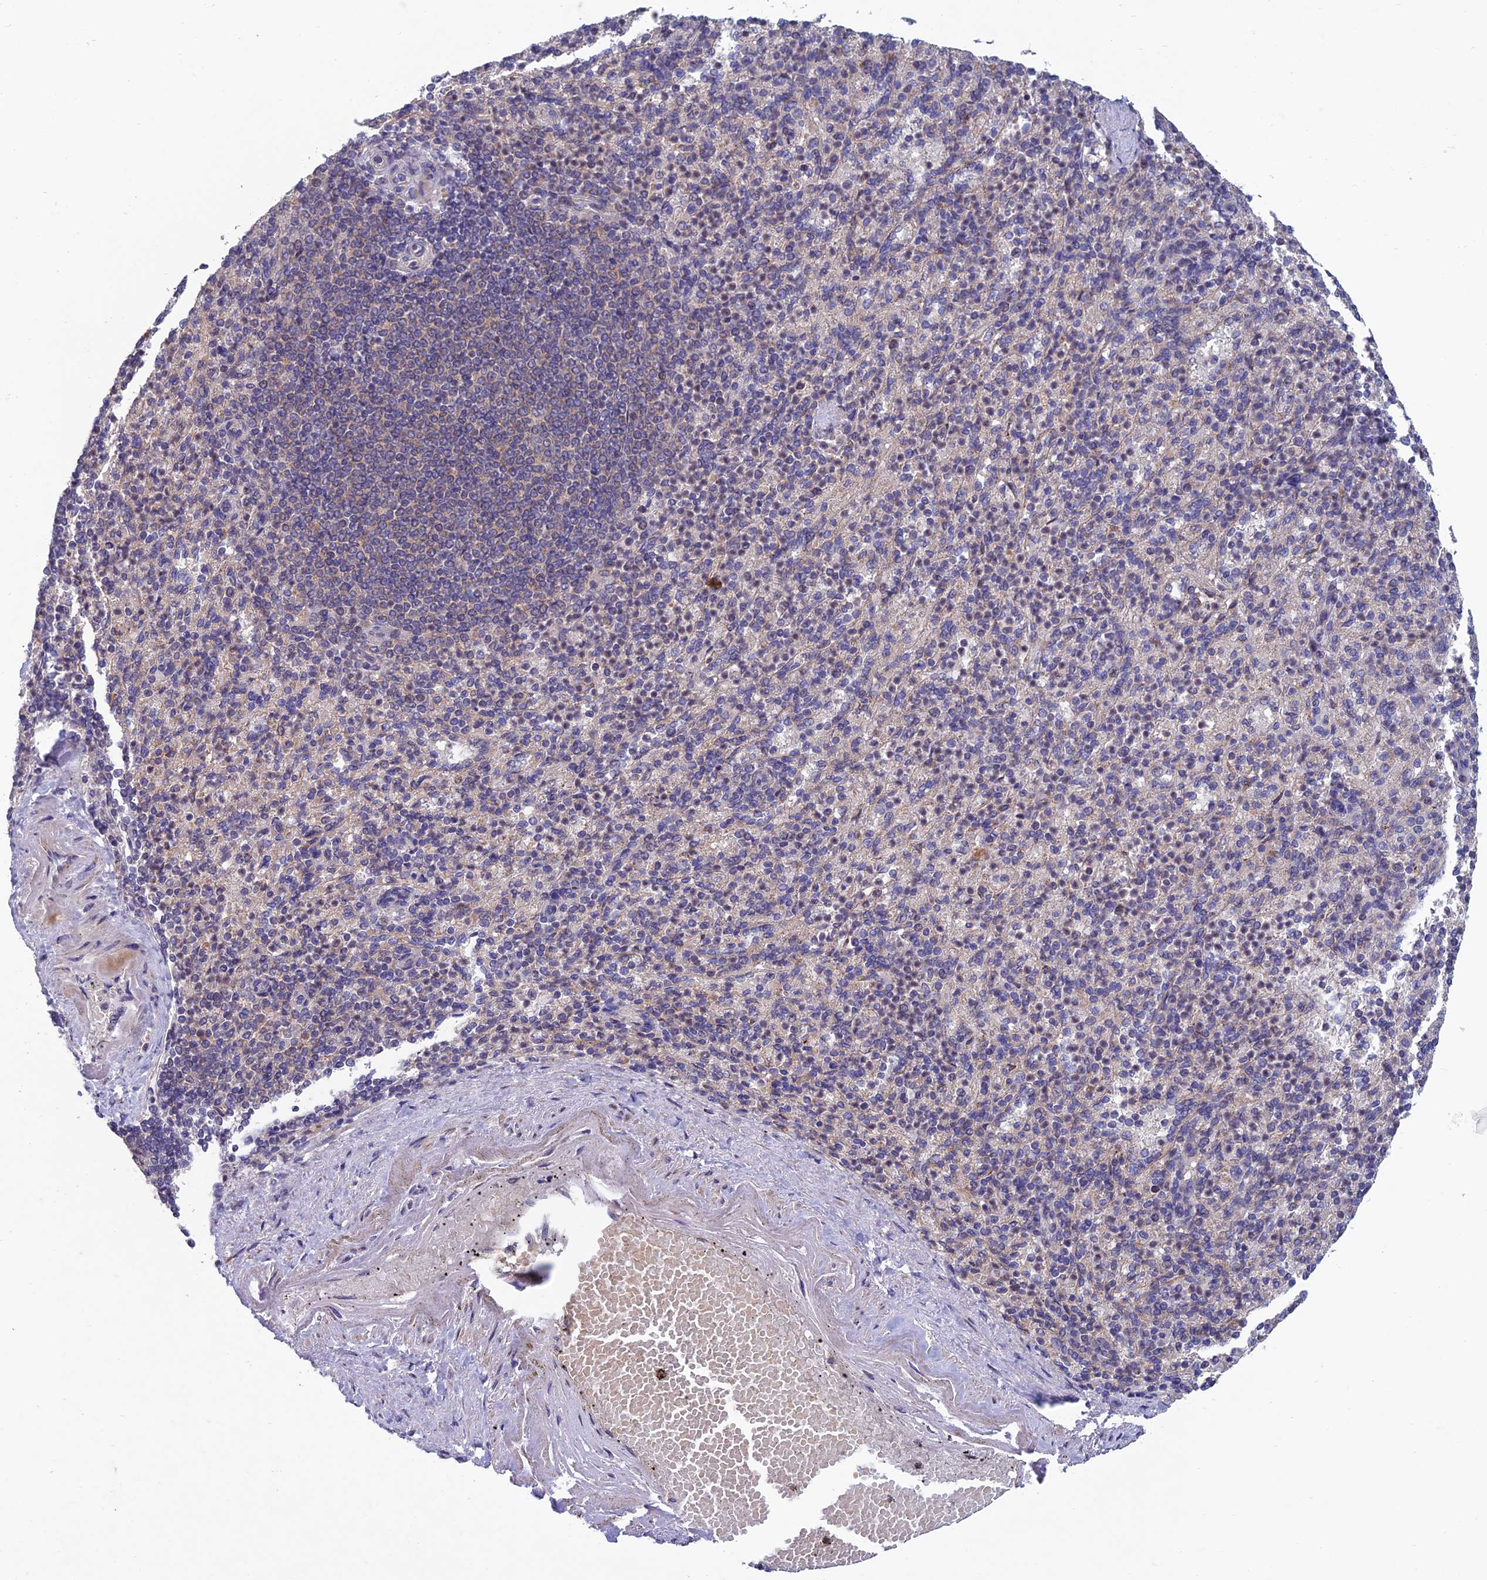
{"staining": {"intensity": "negative", "quantity": "none", "location": "none"}, "tissue": "spleen", "cell_type": "Cells in red pulp", "image_type": "normal", "snomed": [{"axis": "morphology", "description": "Normal tissue, NOS"}, {"axis": "topography", "description": "Spleen"}], "caption": "This micrograph is of benign spleen stained with immunohistochemistry (IHC) to label a protein in brown with the nuclei are counter-stained blue. There is no staining in cells in red pulp.", "gene": "USP37", "patient": {"sex": "female", "age": 74}}